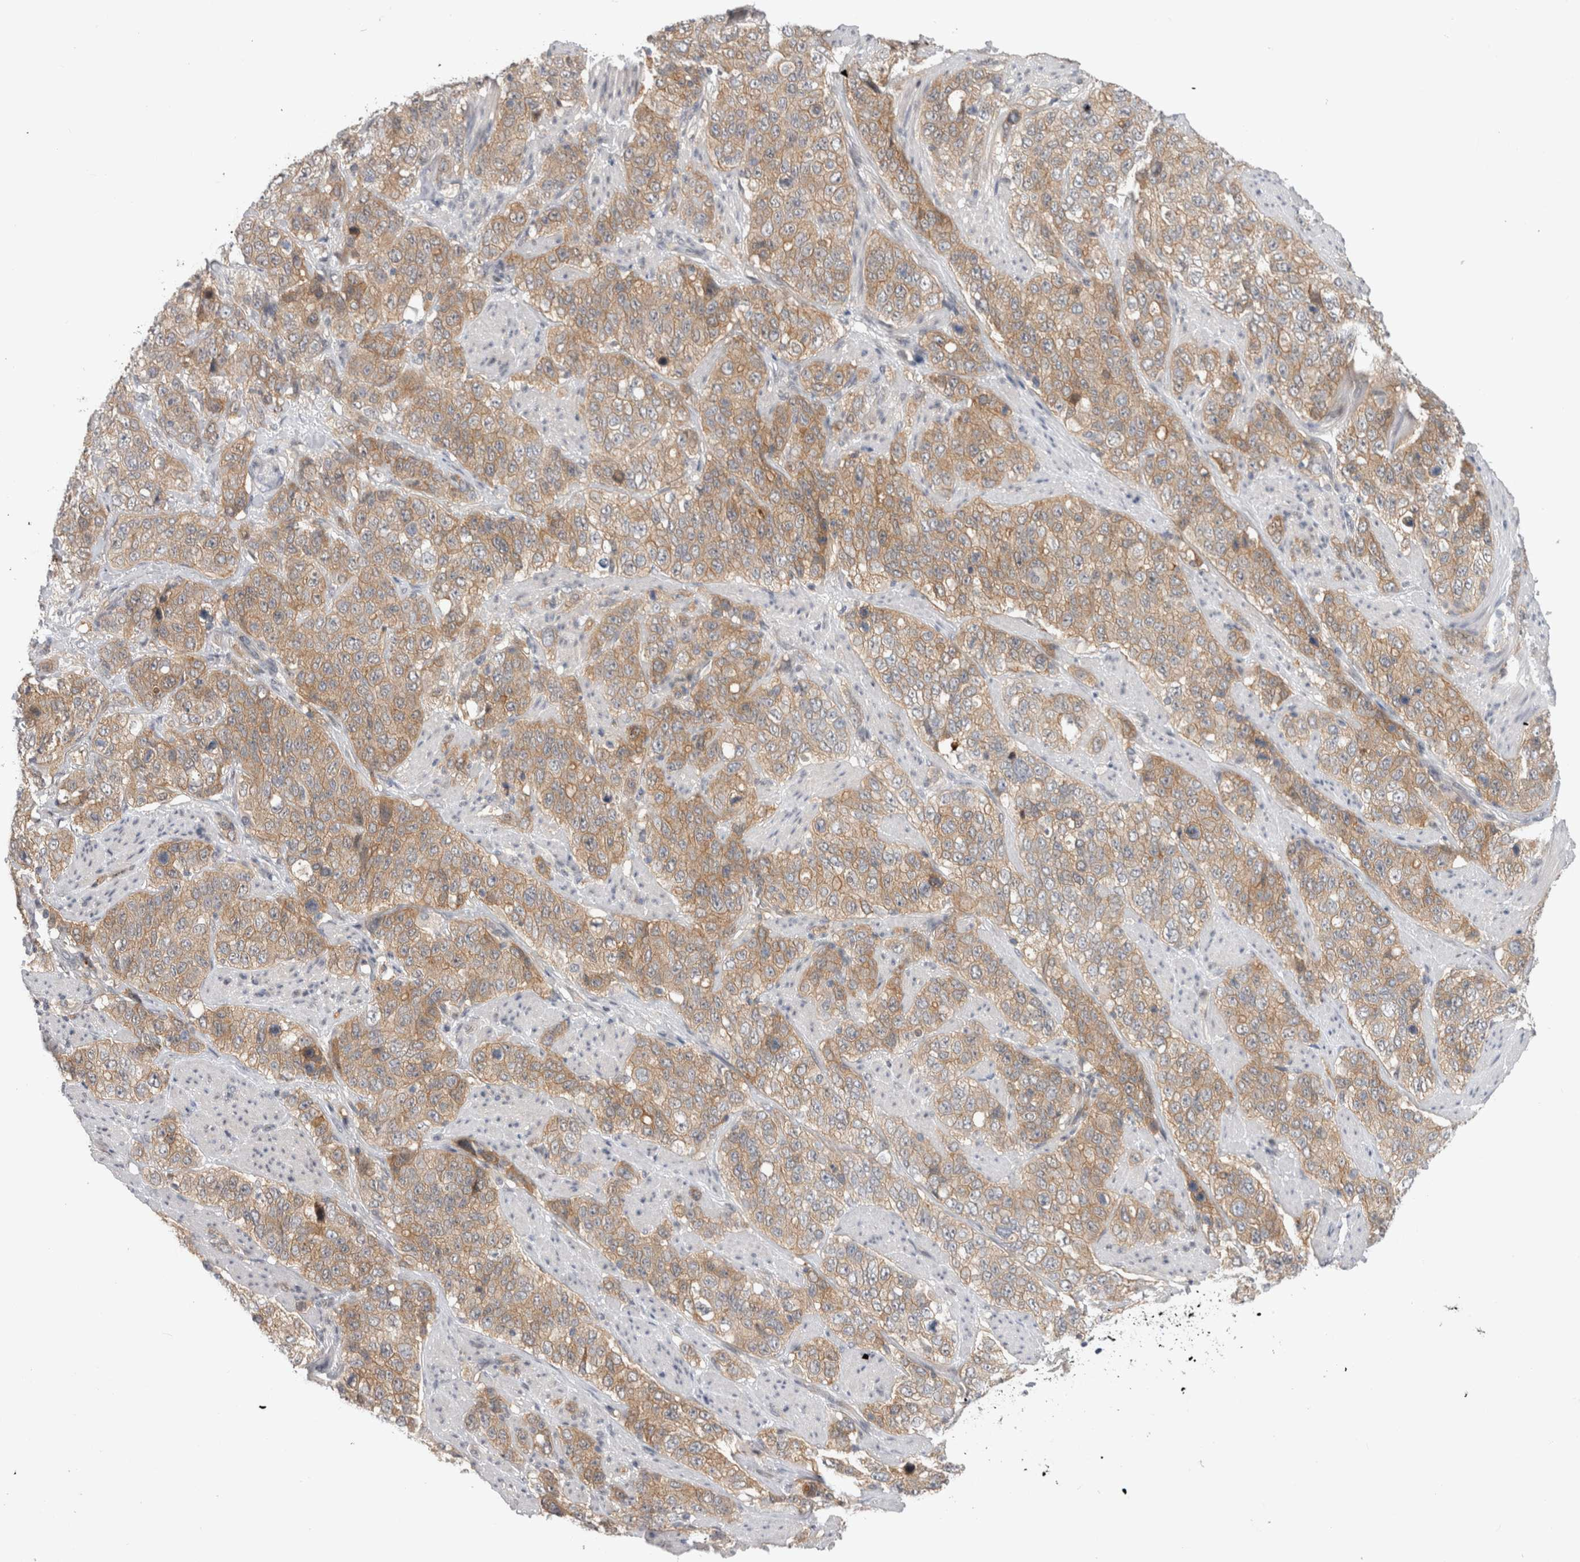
{"staining": {"intensity": "moderate", "quantity": ">75%", "location": "cytoplasmic/membranous"}, "tissue": "stomach cancer", "cell_type": "Tumor cells", "image_type": "cancer", "snomed": [{"axis": "morphology", "description": "Adenocarcinoma, NOS"}, {"axis": "topography", "description": "Stomach"}], "caption": "Protein staining by immunohistochemistry demonstrates moderate cytoplasmic/membranous staining in approximately >75% of tumor cells in stomach cancer (adenocarcinoma).", "gene": "CERS3", "patient": {"sex": "male", "age": 48}}